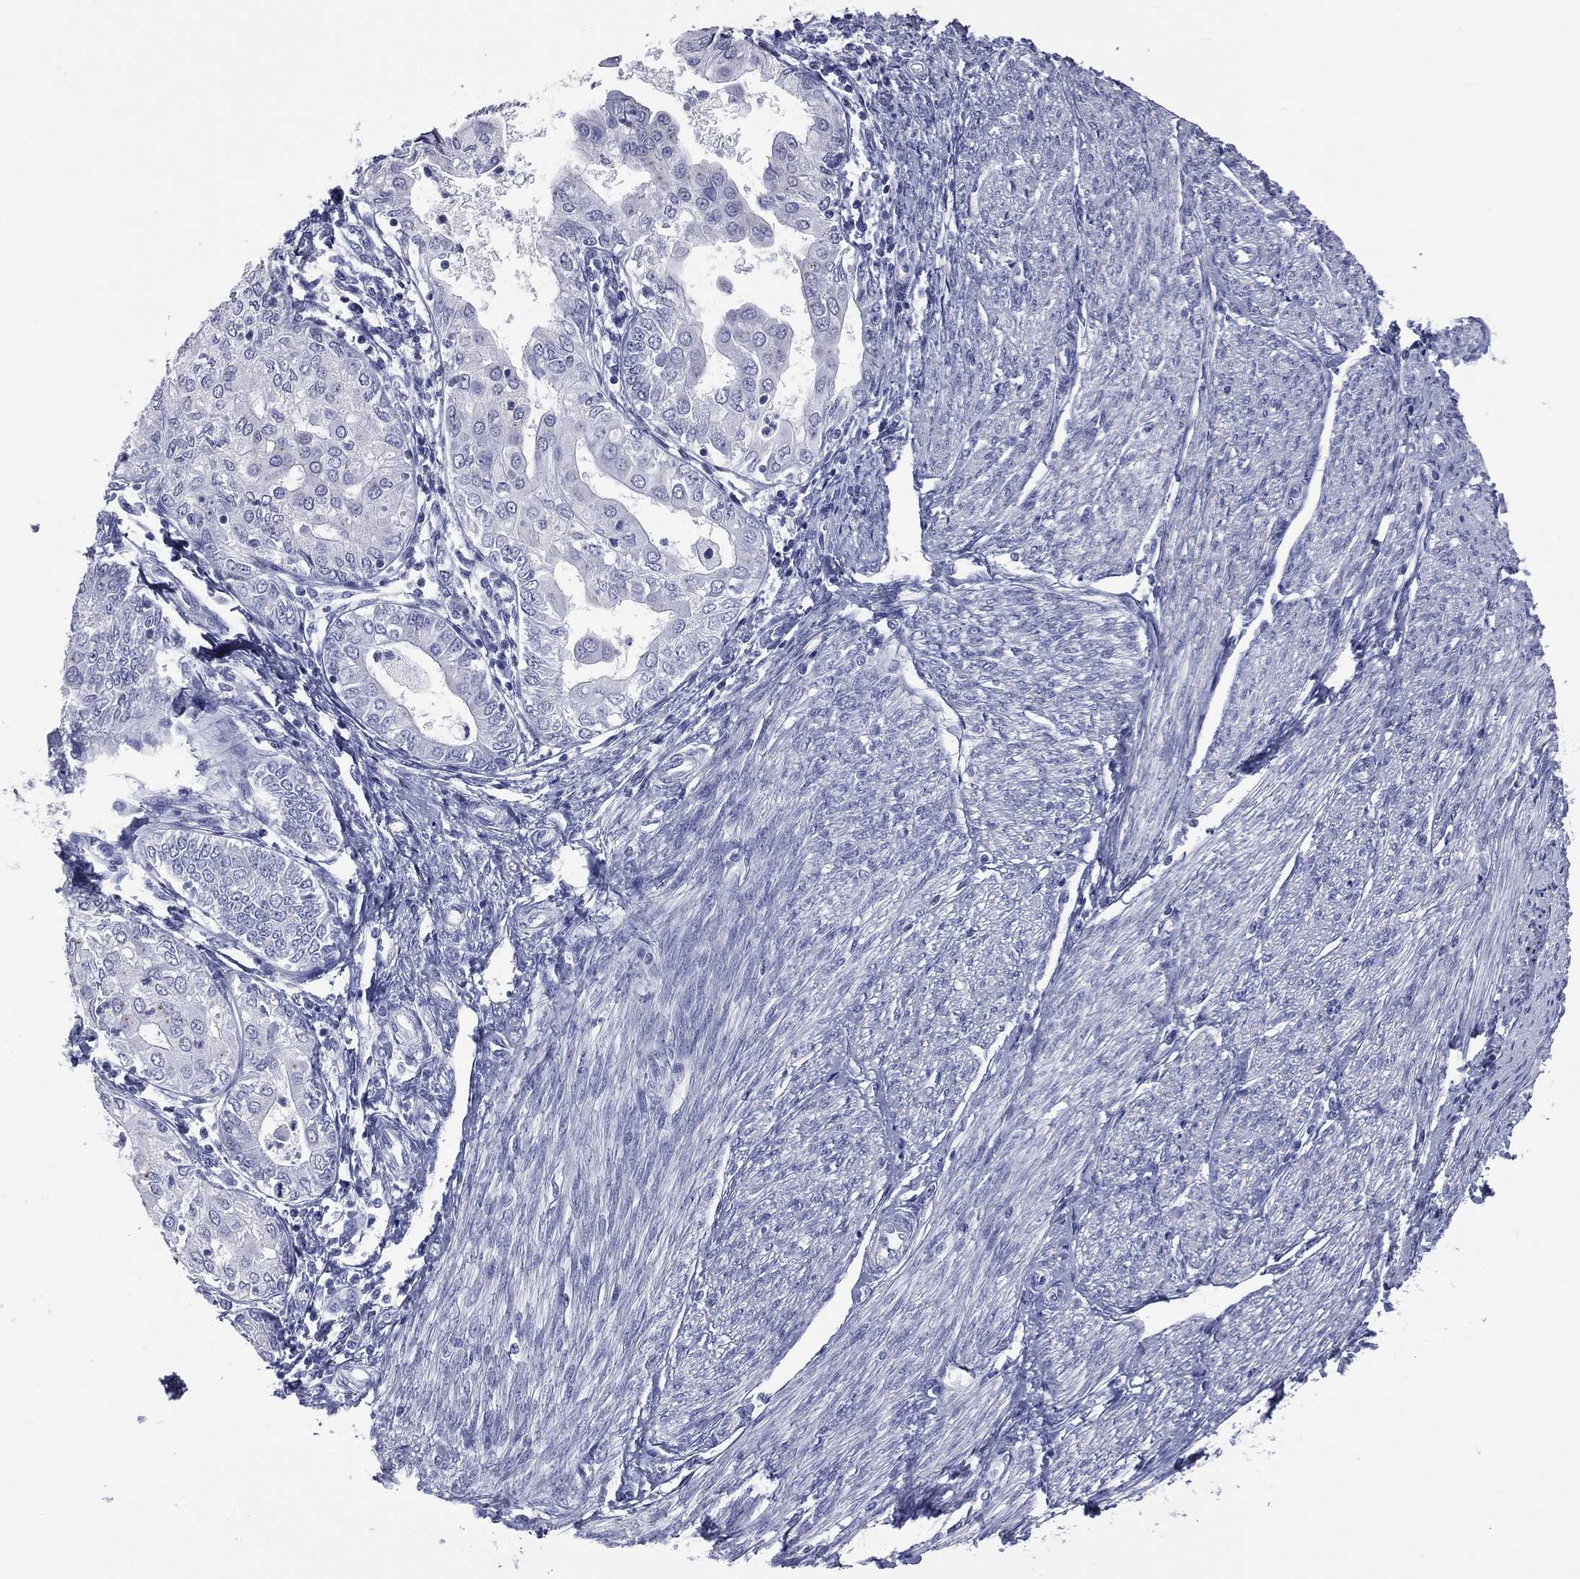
{"staining": {"intensity": "negative", "quantity": "none", "location": "none"}, "tissue": "endometrial cancer", "cell_type": "Tumor cells", "image_type": "cancer", "snomed": [{"axis": "morphology", "description": "Adenocarcinoma, NOS"}, {"axis": "topography", "description": "Endometrium"}], "caption": "Immunohistochemical staining of adenocarcinoma (endometrial) exhibits no significant staining in tumor cells.", "gene": "MLN", "patient": {"sex": "female", "age": 68}}